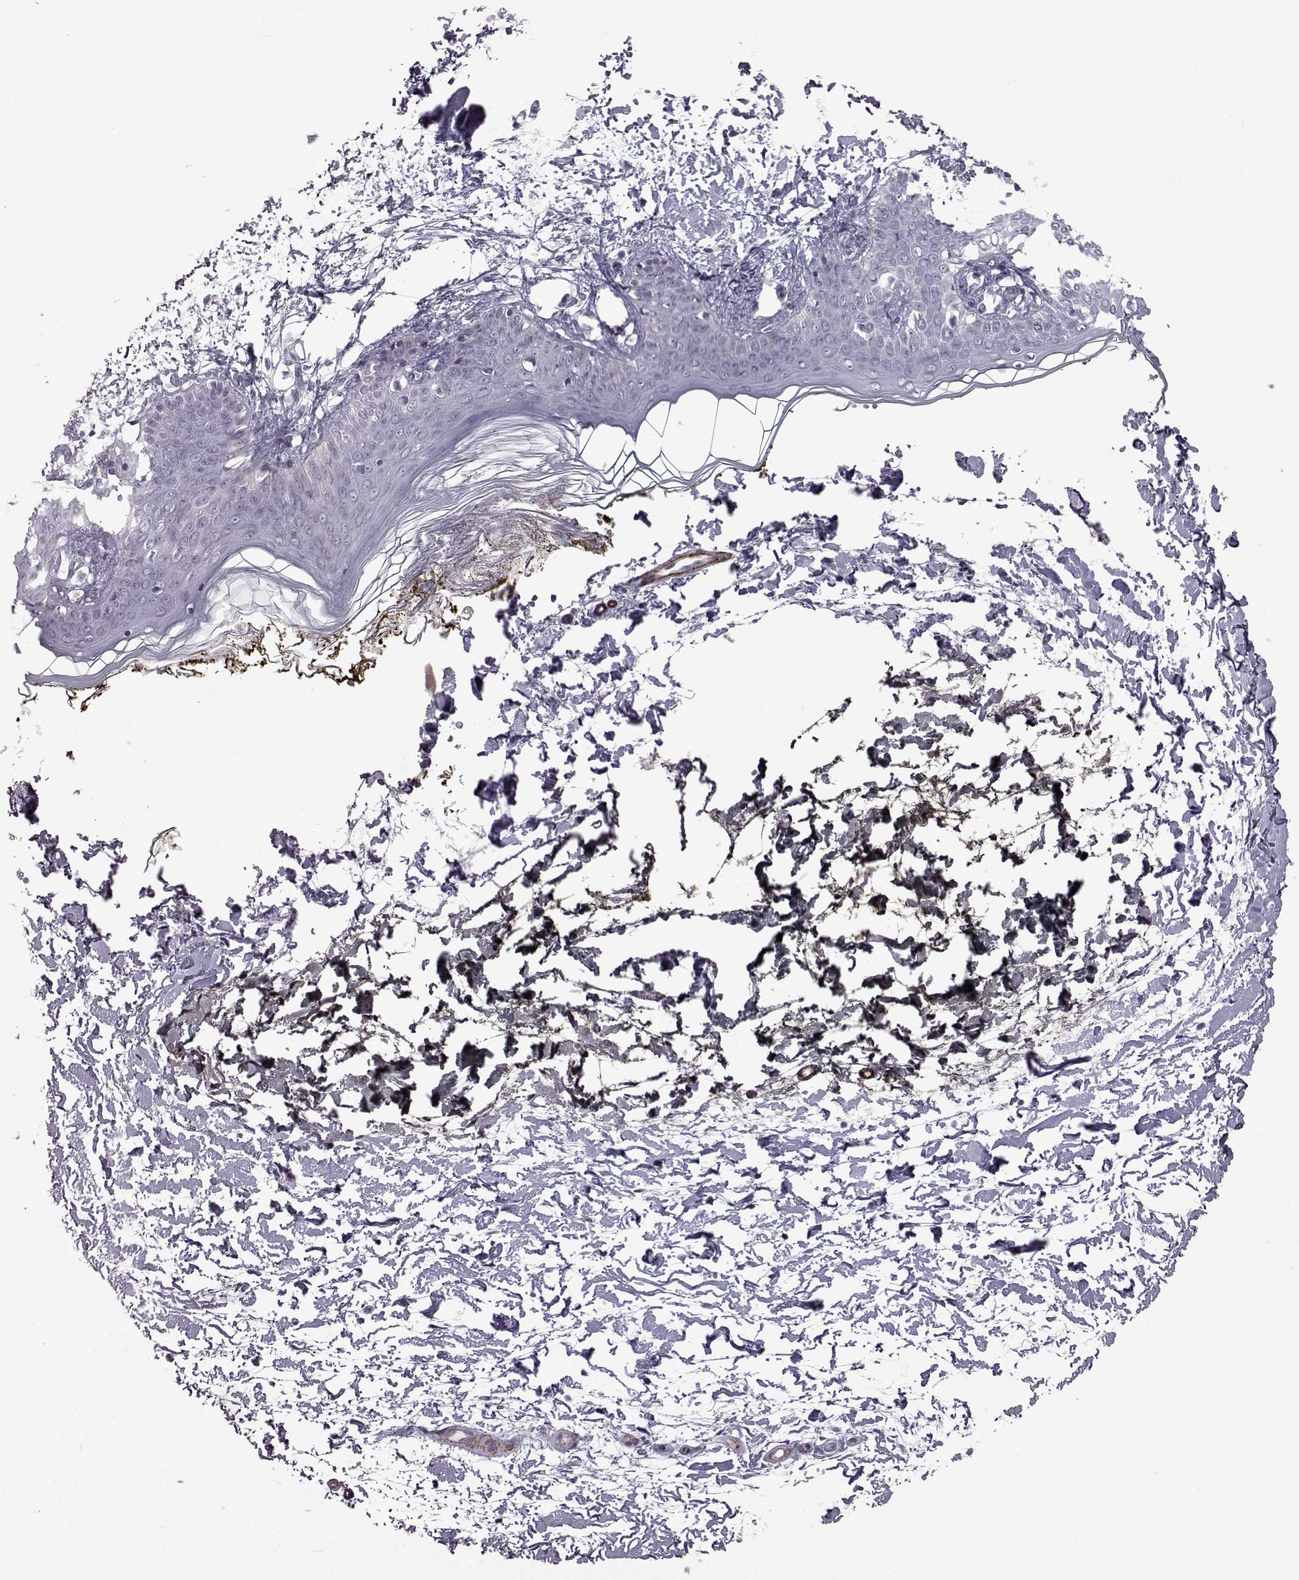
{"staining": {"intensity": "negative", "quantity": "none", "location": "none"}, "tissue": "skin", "cell_type": "Fibroblasts", "image_type": "normal", "snomed": [{"axis": "morphology", "description": "Normal tissue, NOS"}, {"axis": "topography", "description": "Skin"}], "caption": "This is an IHC histopathology image of normal human skin. There is no positivity in fibroblasts.", "gene": "SYNPO2", "patient": {"sex": "female", "age": 34}}